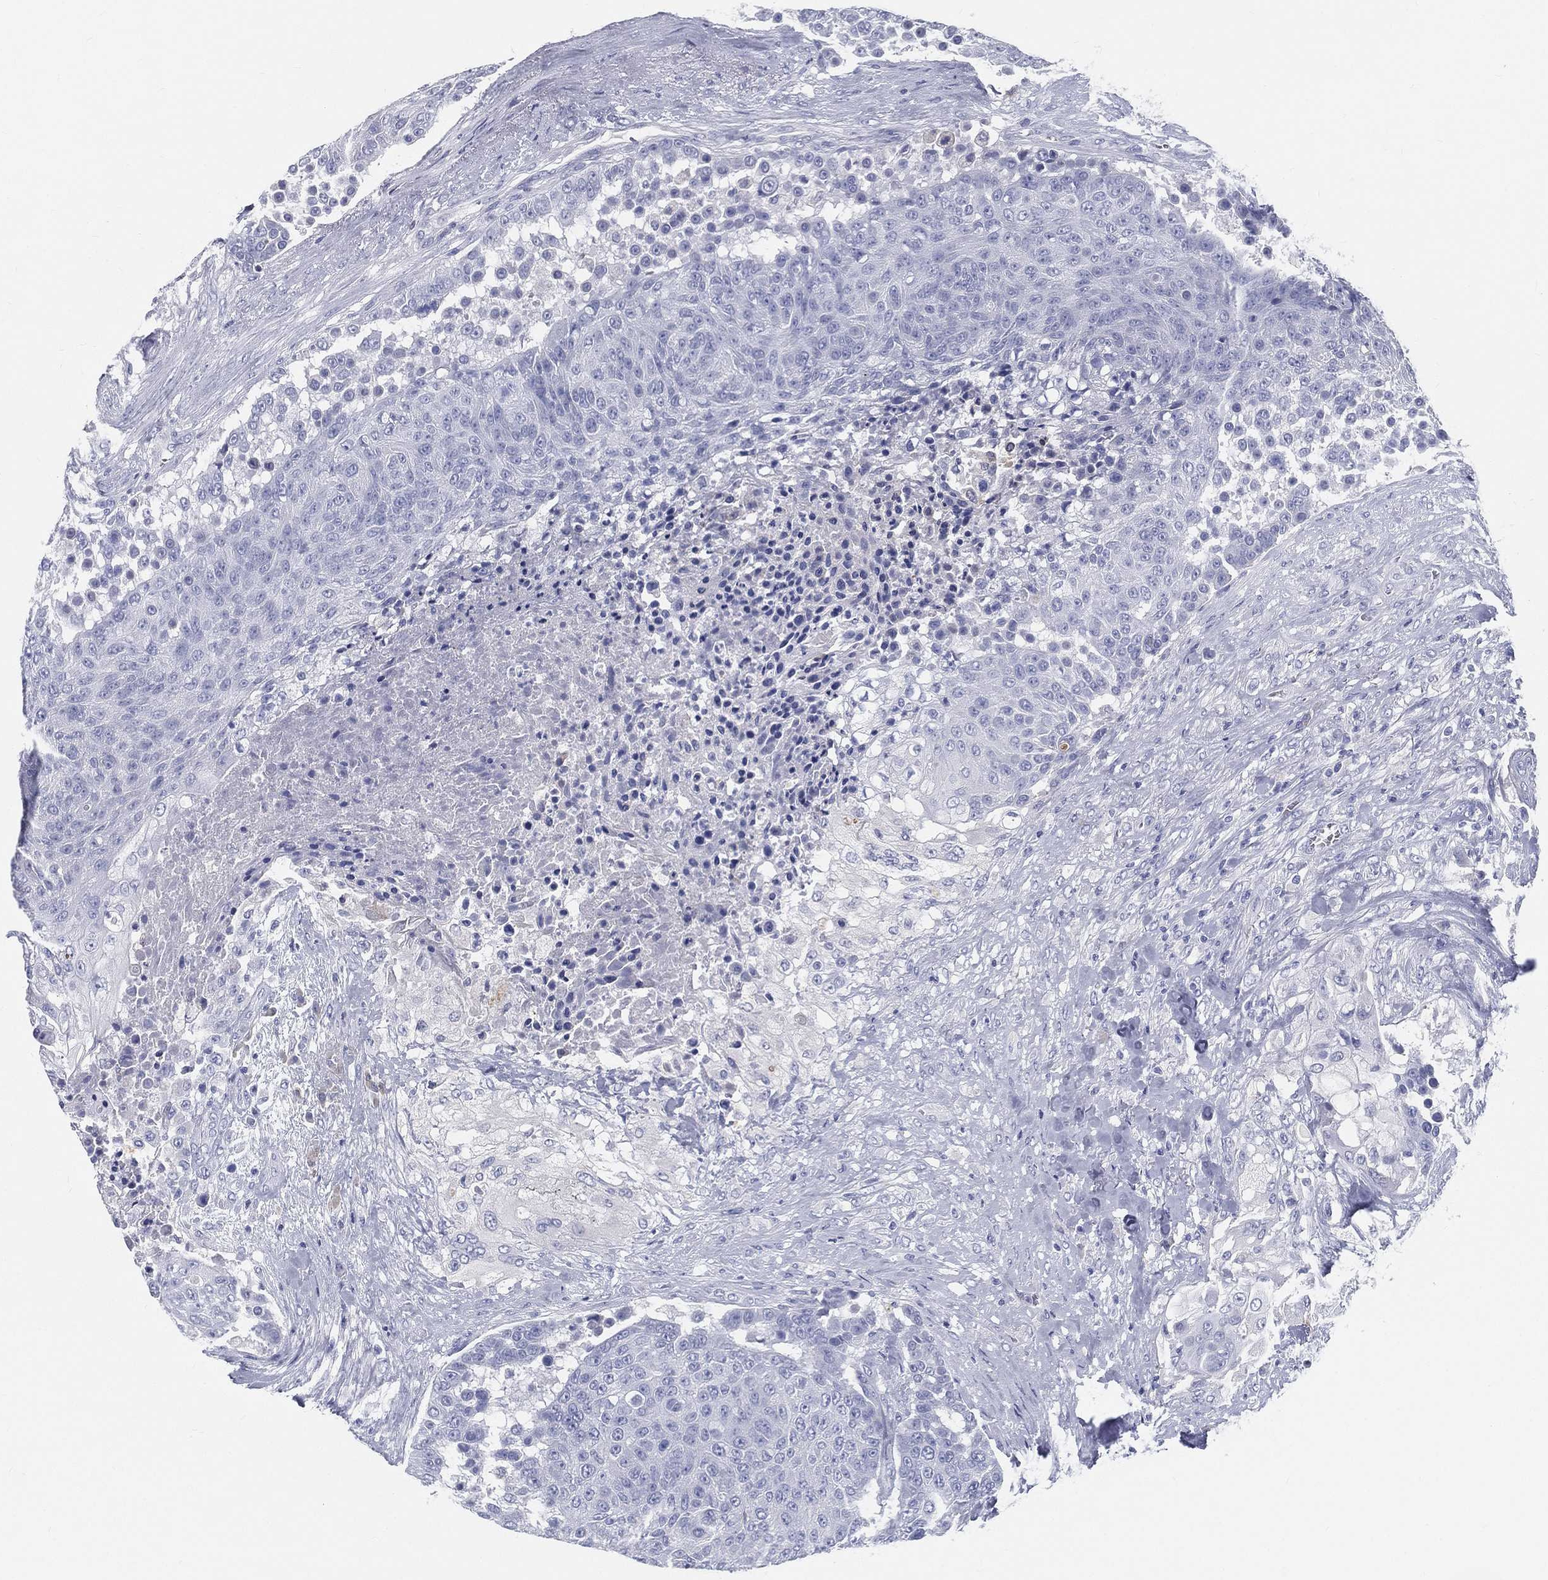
{"staining": {"intensity": "negative", "quantity": "none", "location": "none"}, "tissue": "urothelial cancer", "cell_type": "Tumor cells", "image_type": "cancer", "snomed": [{"axis": "morphology", "description": "Urothelial carcinoma, High grade"}, {"axis": "topography", "description": "Urinary bladder"}], "caption": "DAB immunohistochemical staining of urothelial cancer shows no significant expression in tumor cells. Brightfield microscopy of IHC stained with DAB (3,3'-diaminobenzidine) (brown) and hematoxylin (blue), captured at high magnification.", "gene": "STS", "patient": {"sex": "female", "age": 63}}